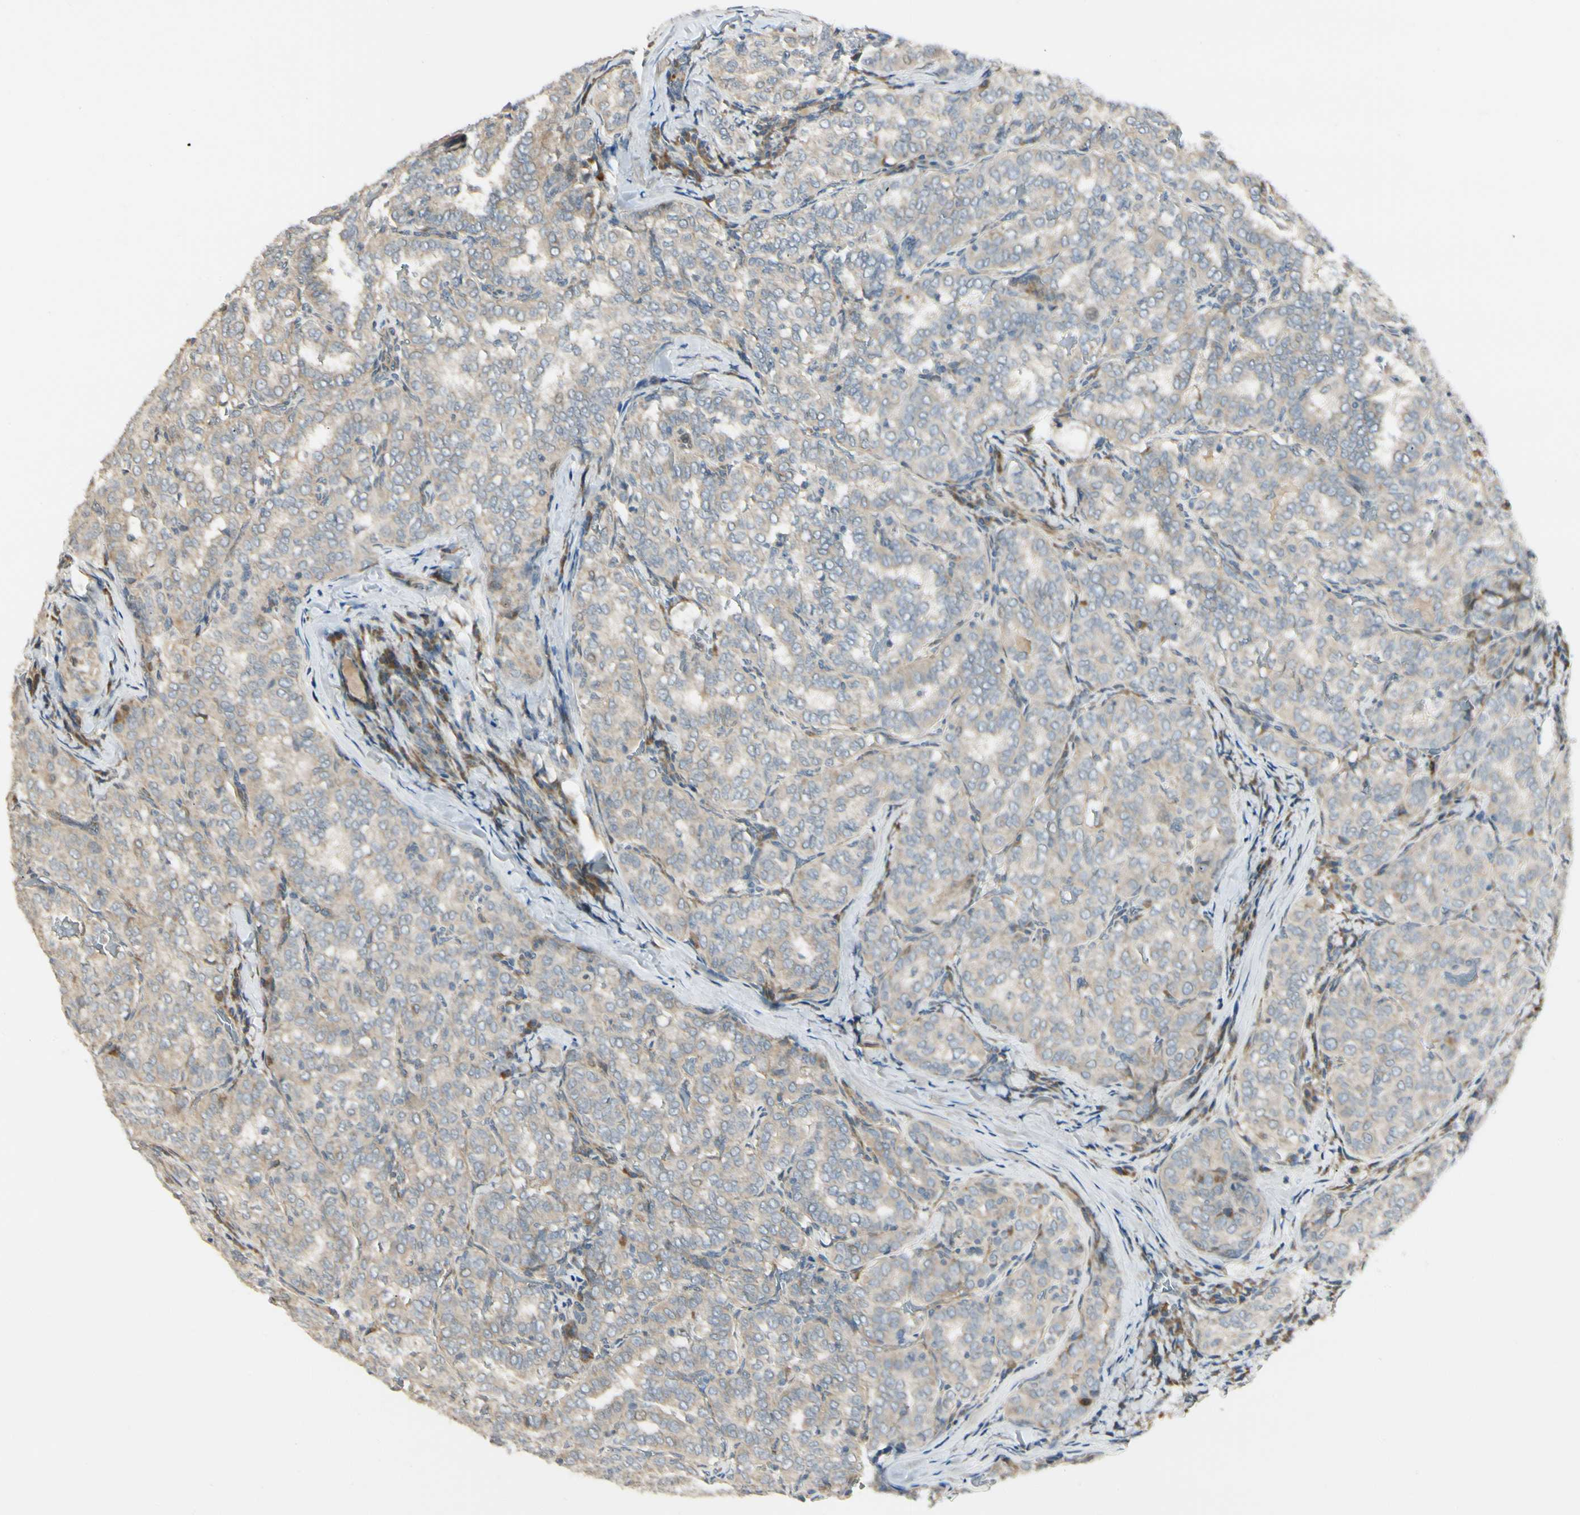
{"staining": {"intensity": "weak", "quantity": ">75%", "location": "cytoplasmic/membranous"}, "tissue": "thyroid cancer", "cell_type": "Tumor cells", "image_type": "cancer", "snomed": [{"axis": "morphology", "description": "Normal tissue, NOS"}, {"axis": "morphology", "description": "Papillary adenocarcinoma, NOS"}, {"axis": "topography", "description": "Thyroid gland"}], "caption": "Brown immunohistochemical staining in human thyroid cancer exhibits weak cytoplasmic/membranous positivity in approximately >75% of tumor cells. (DAB IHC, brown staining for protein, blue staining for nuclei).", "gene": "P4HA3", "patient": {"sex": "female", "age": 30}}